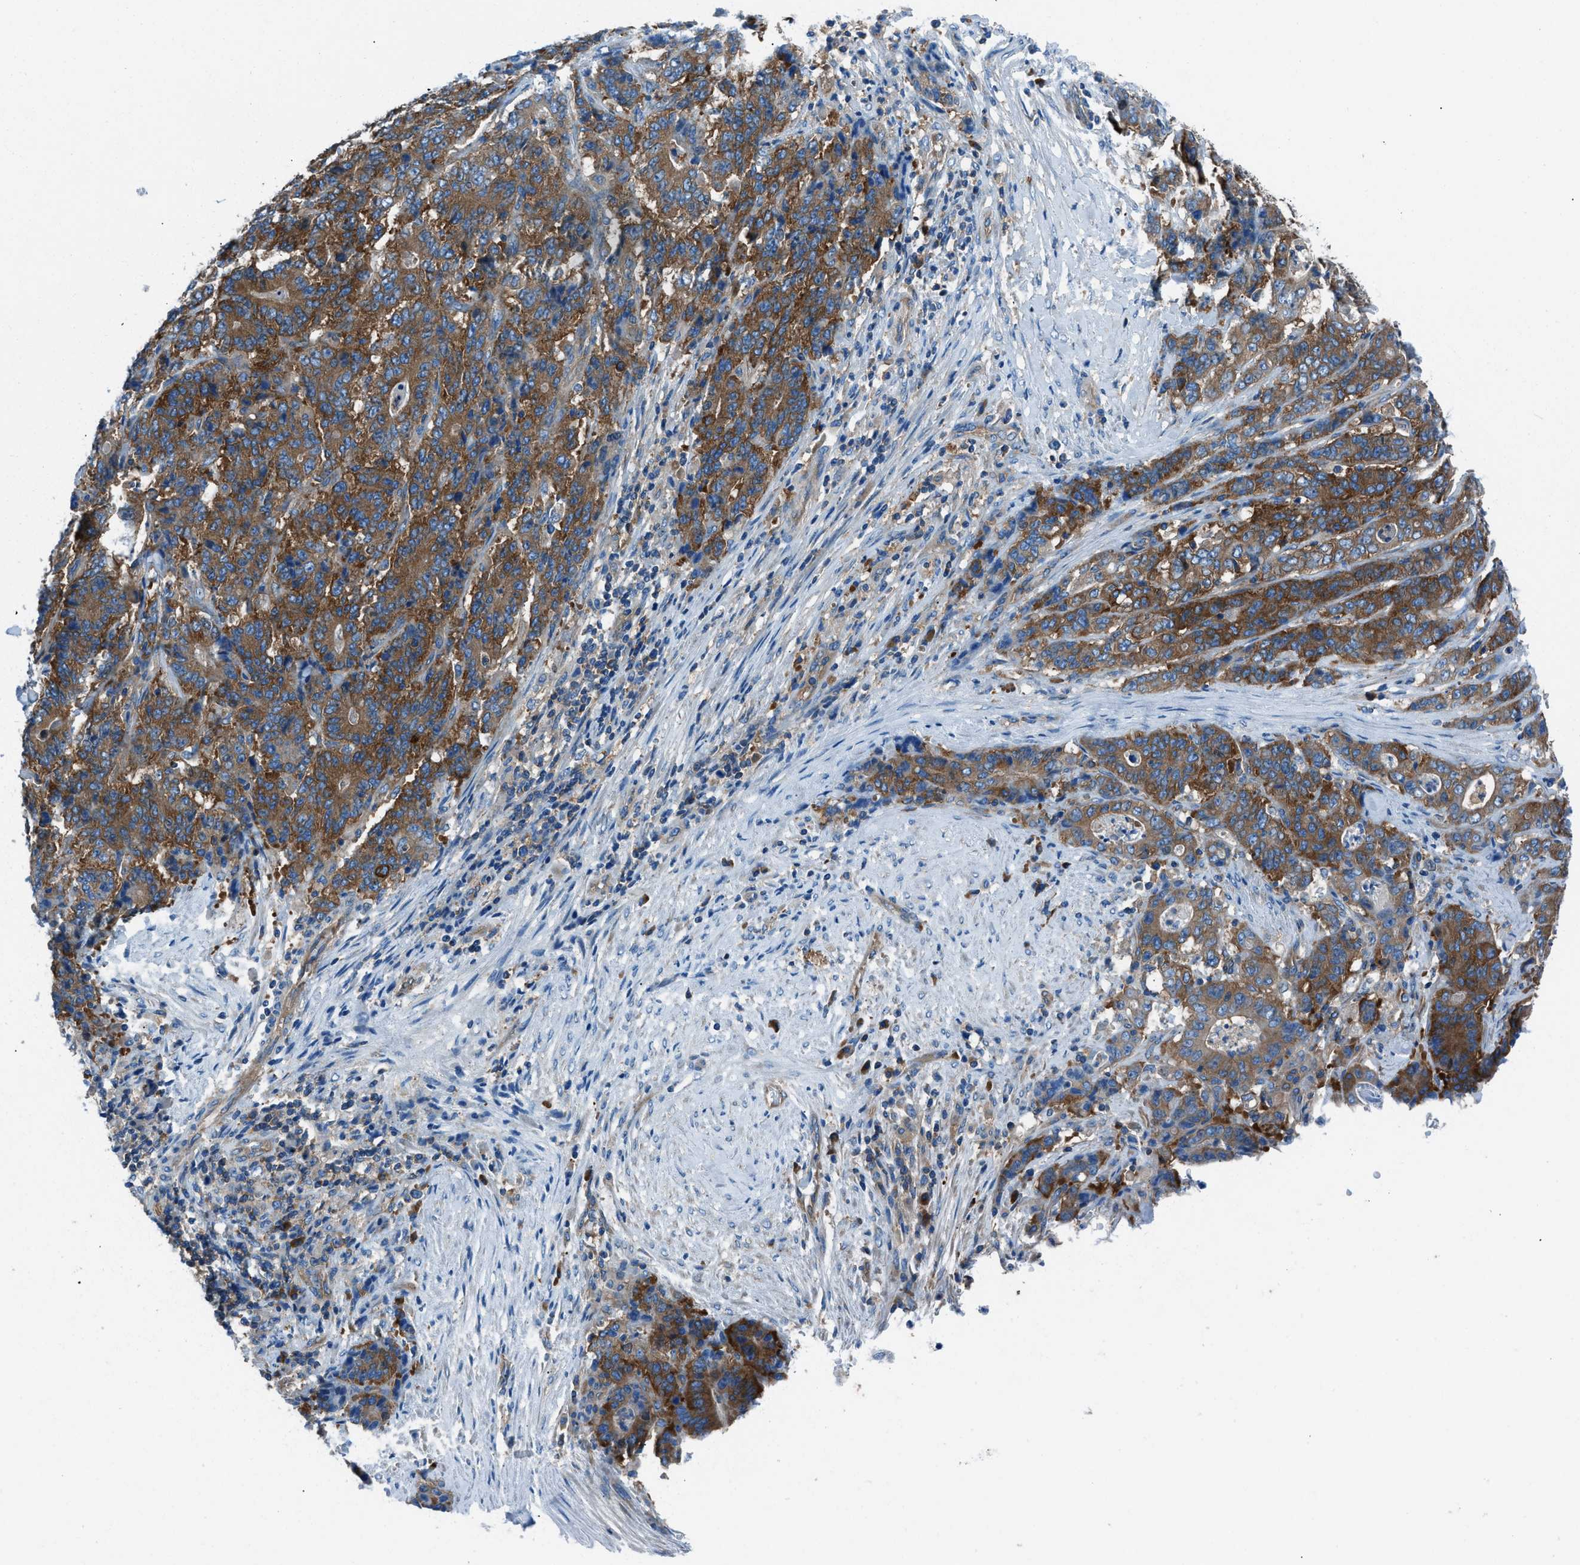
{"staining": {"intensity": "strong", "quantity": ">75%", "location": "cytoplasmic/membranous"}, "tissue": "stomach cancer", "cell_type": "Tumor cells", "image_type": "cancer", "snomed": [{"axis": "morphology", "description": "Adenocarcinoma, NOS"}, {"axis": "topography", "description": "Stomach"}], "caption": "IHC histopathology image of neoplastic tissue: human stomach cancer (adenocarcinoma) stained using IHC demonstrates high levels of strong protein expression localized specifically in the cytoplasmic/membranous of tumor cells, appearing as a cytoplasmic/membranous brown color.", "gene": "SARS1", "patient": {"sex": "female", "age": 73}}